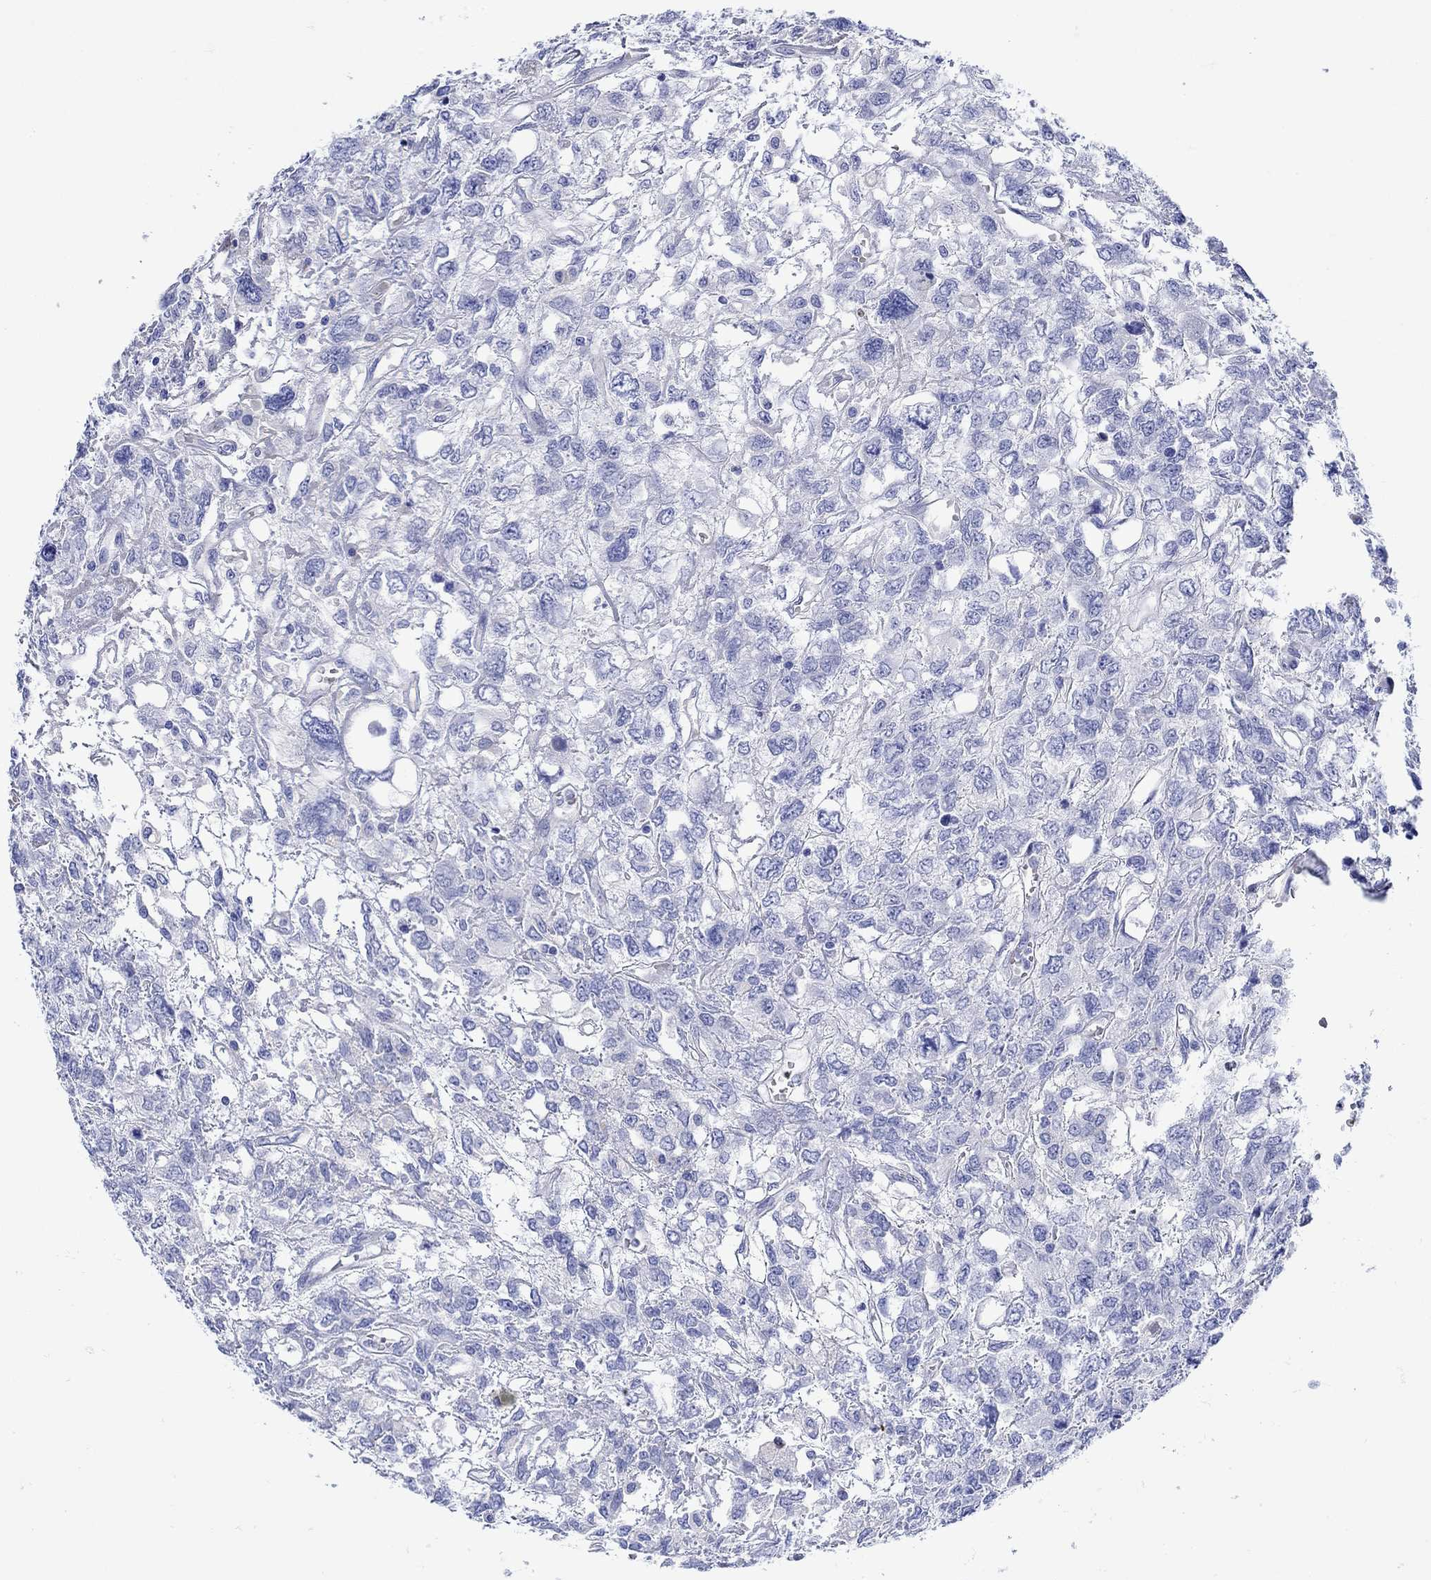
{"staining": {"intensity": "negative", "quantity": "none", "location": "none"}, "tissue": "testis cancer", "cell_type": "Tumor cells", "image_type": "cancer", "snomed": [{"axis": "morphology", "description": "Seminoma, NOS"}, {"axis": "topography", "description": "Testis"}], "caption": "Tumor cells are negative for protein expression in human testis cancer.", "gene": "ANKMY1", "patient": {"sex": "male", "age": 52}}